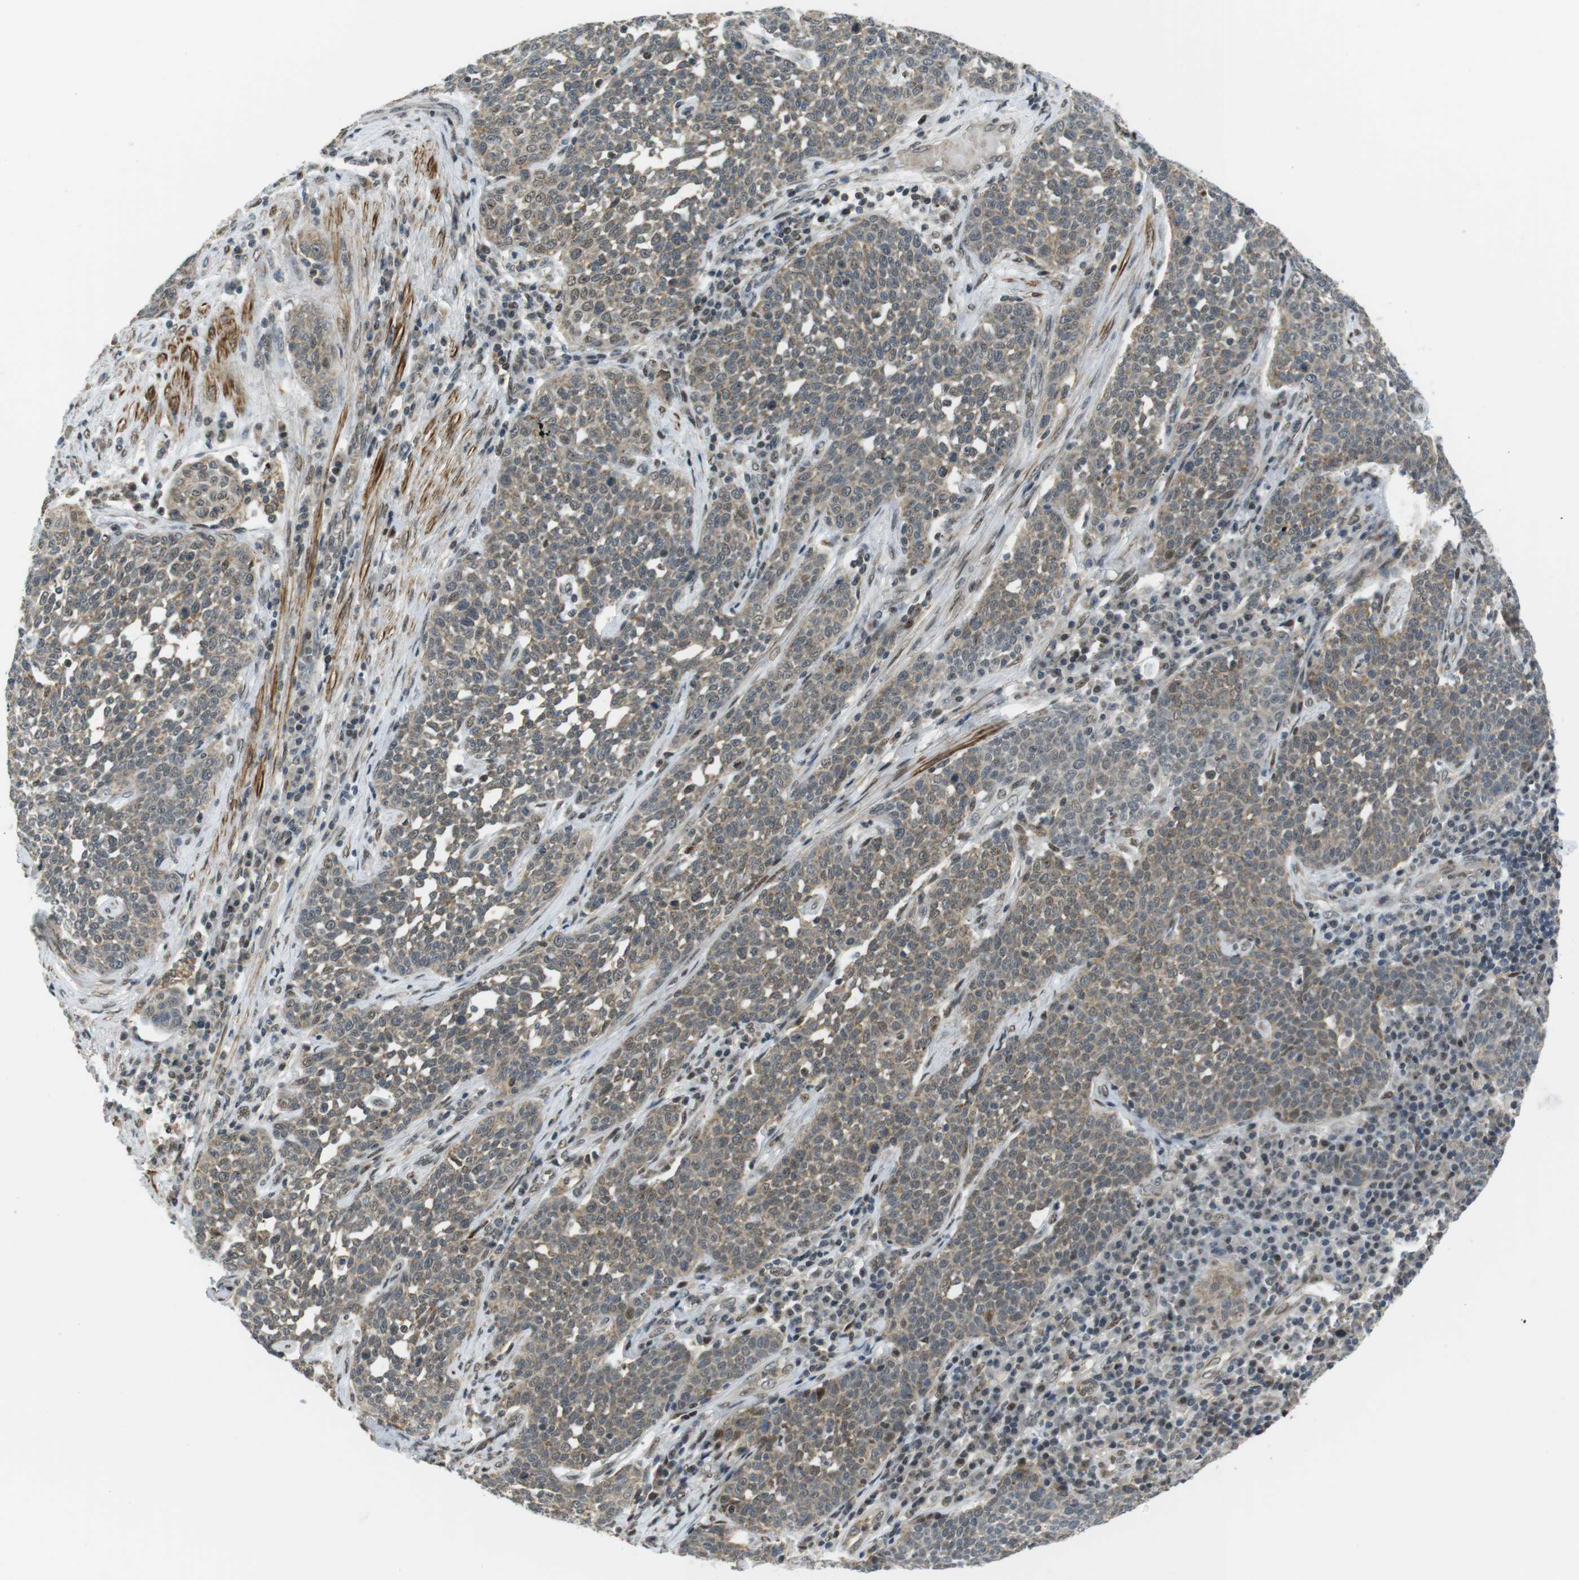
{"staining": {"intensity": "weak", "quantity": ">75%", "location": "cytoplasmic/membranous,nuclear"}, "tissue": "cervical cancer", "cell_type": "Tumor cells", "image_type": "cancer", "snomed": [{"axis": "morphology", "description": "Squamous cell carcinoma, NOS"}, {"axis": "topography", "description": "Cervix"}], "caption": "This micrograph demonstrates immunohistochemistry (IHC) staining of cervical cancer (squamous cell carcinoma), with low weak cytoplasmic/membranous and nuclear expression in about >75% of tumor cells.", "gene": "USP7", "patient": {"sex": "female", "age": 34}}